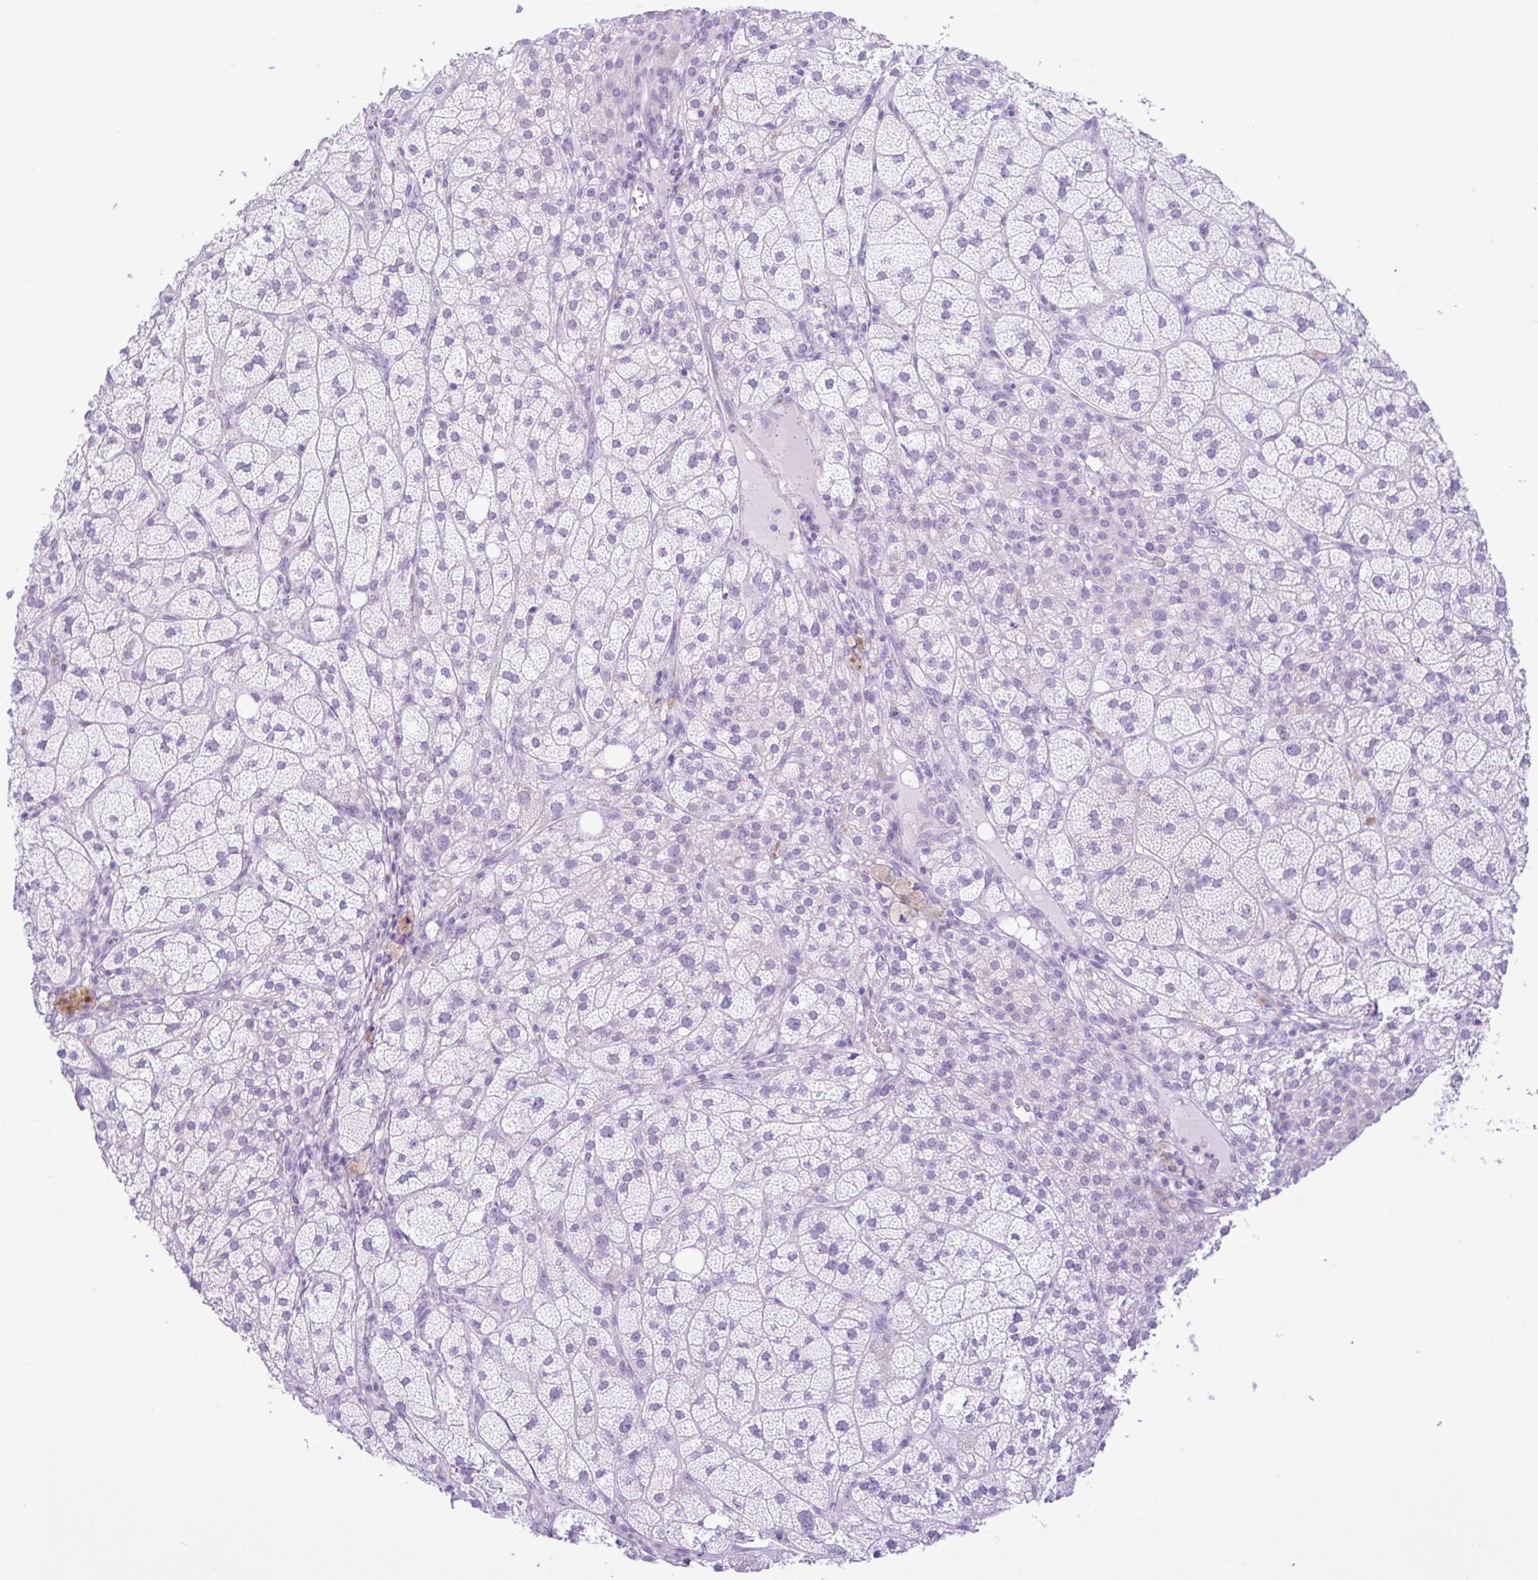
{"staining": {"intensity": "negative", "quantity": "none", "location": "none"}, "tissue": "adrenal gland", "cell_type": "Glandular cells", "image_type": "normal", "snomed": [{"axis": "morphology", "description": "Normal tissue, NOS"}, {"axis": "topography", "description": "Adrenal gland"}], "caption": "Image shows no significant protein positivity in glandular cells of unremarkable adrenal gland.", "gene": "ZNF101", "patient": {"sex": "female", "age": 60}}